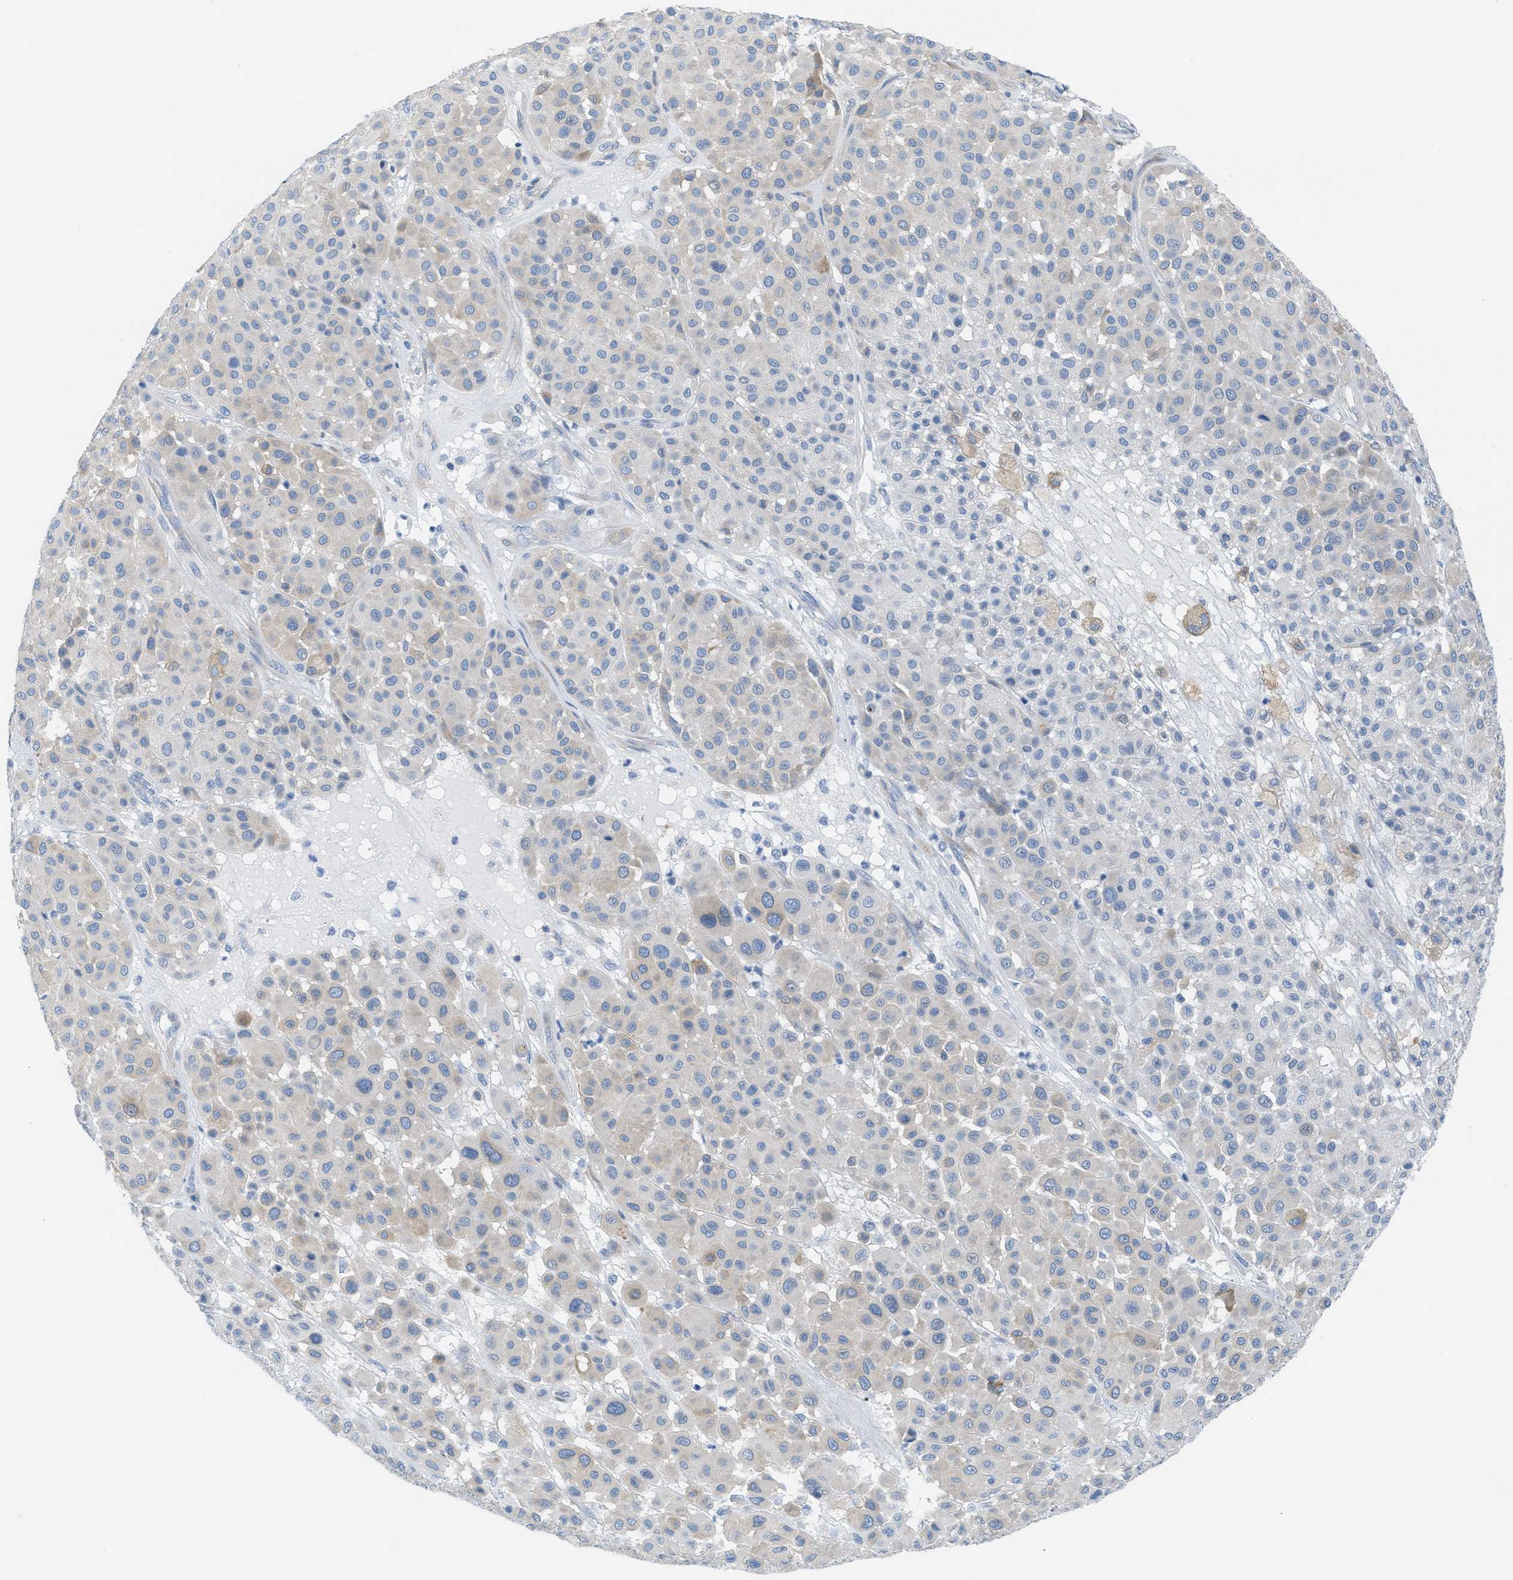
{"staining": {"intensity": "weak", "quantity": "25%-75%", "location": "cytoplasmic/membranous"}, "tissue": "melanoma", "cell_type": "Tumor cells", "image_type": "cancer", "snomed": [{"axis": "morphology", "description": "Malignant melanoma, Metastatic site"}, {"axis": "topography", "description": "Soft tissue"}], "caption": "Immunohistochemical staining of human melanoma displays low levels of weak cytoplasmic/membranous positivity in approximately 25%-75% of tumor cells.", "gene": "ASGR1", "patient": {"sex": "male", "age": 41}}